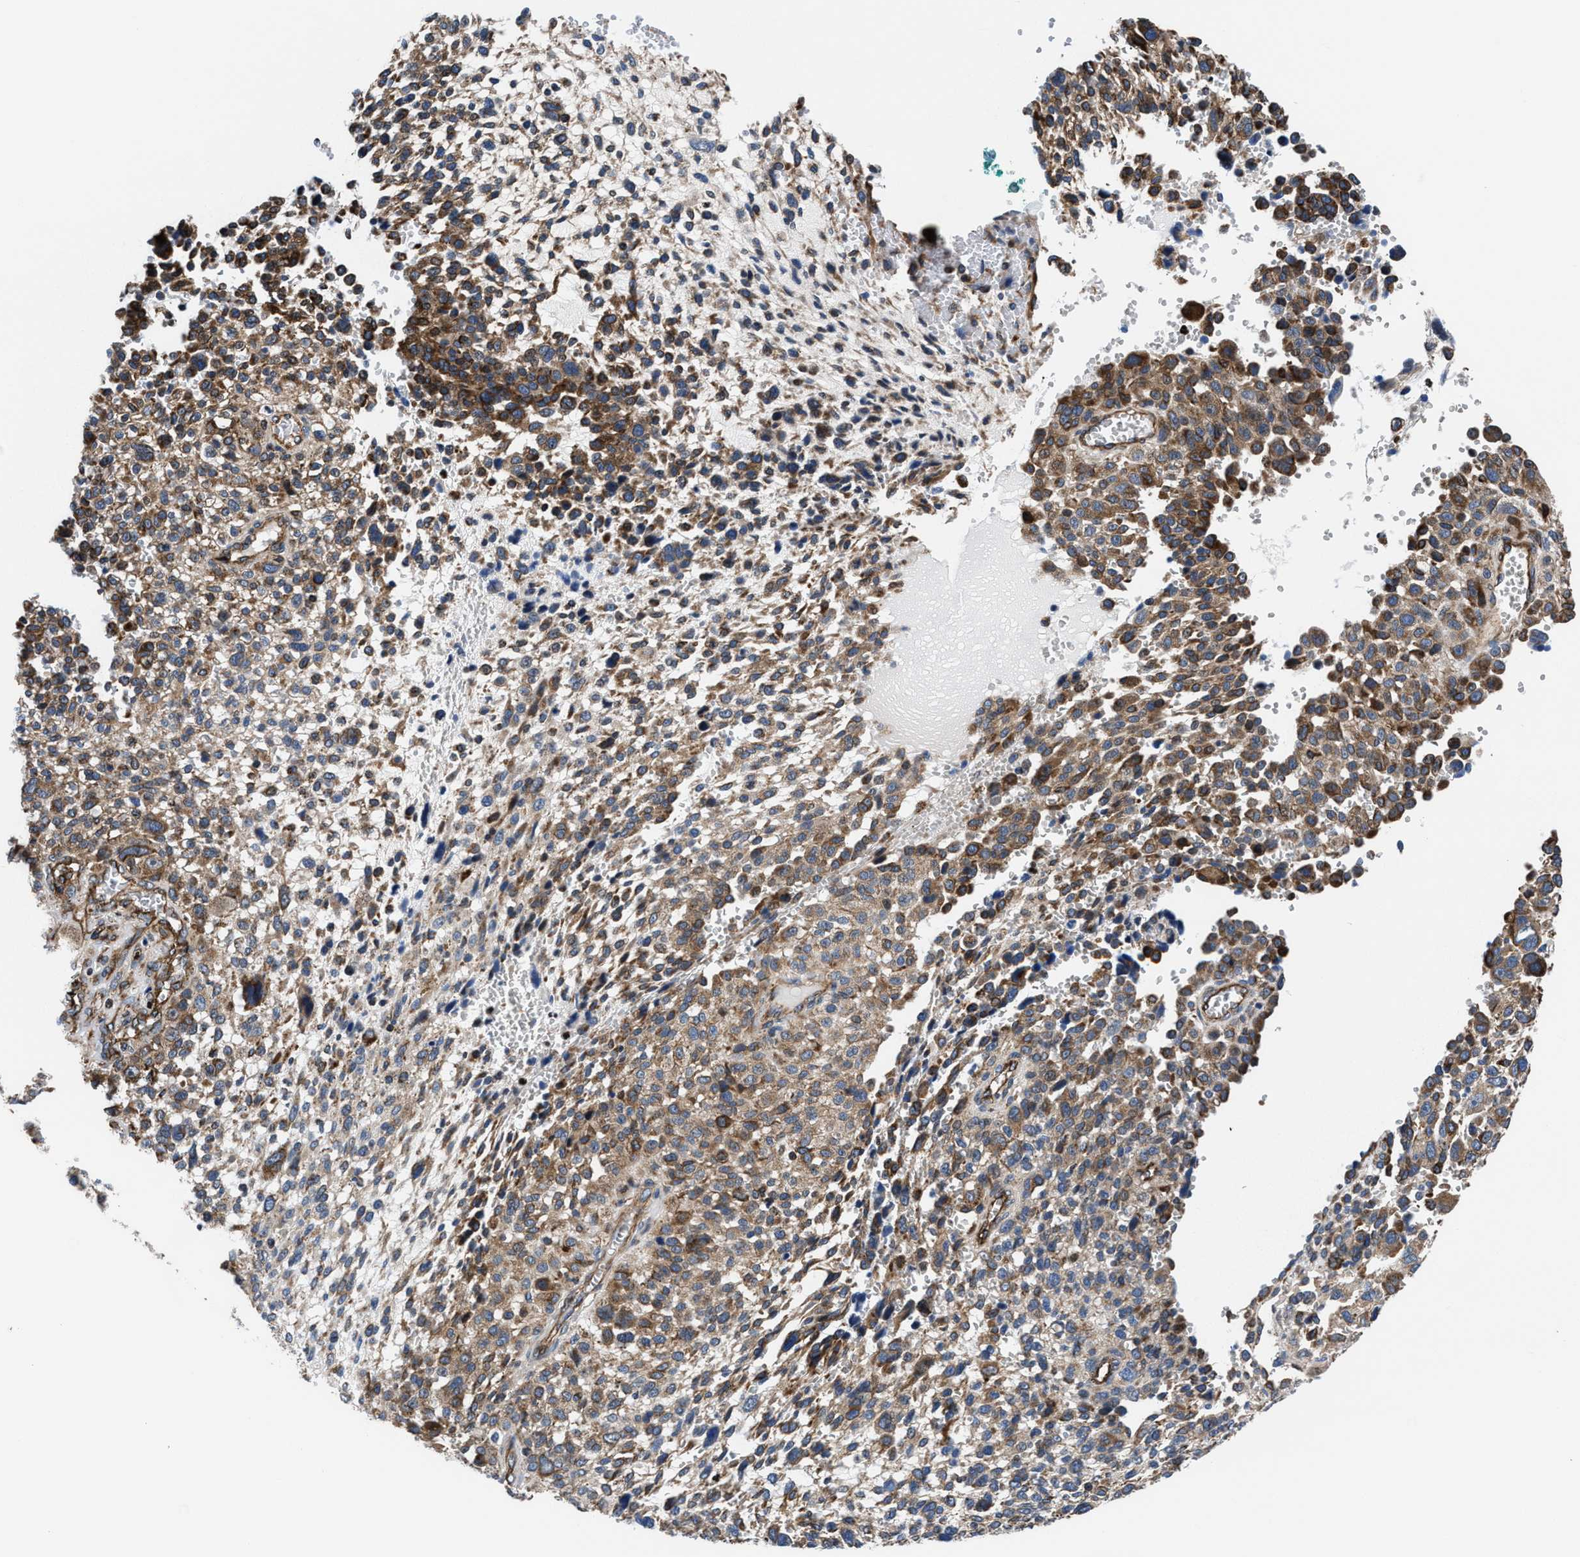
{"staining": {"intensity": "moderate", "quantity": ">75%", "location": "cytoplasmic/membranous"}, "tissue": "melanoma", "cell_type": "Tumor cells", "image_type": "cancer", "snomed": [{"axis": "morphology", "description": "Malignant melanoma, NOS"}, {"axis": "topography", "description": "Skin"}], "caption": "IHC staining of melanoma, which exhibits medium levels of moderate cytoplasmic/membranous positivity in approximately >75% of tumor cells indicating moderate cytoplasmic/membranous protein positivity. The staining was performed using DAB (brown) for protein detection and nuclei were counterstained in hematoxylin (blue).", "gene": "PRR15L", "patient": {"sex": "female", "age": 55}}